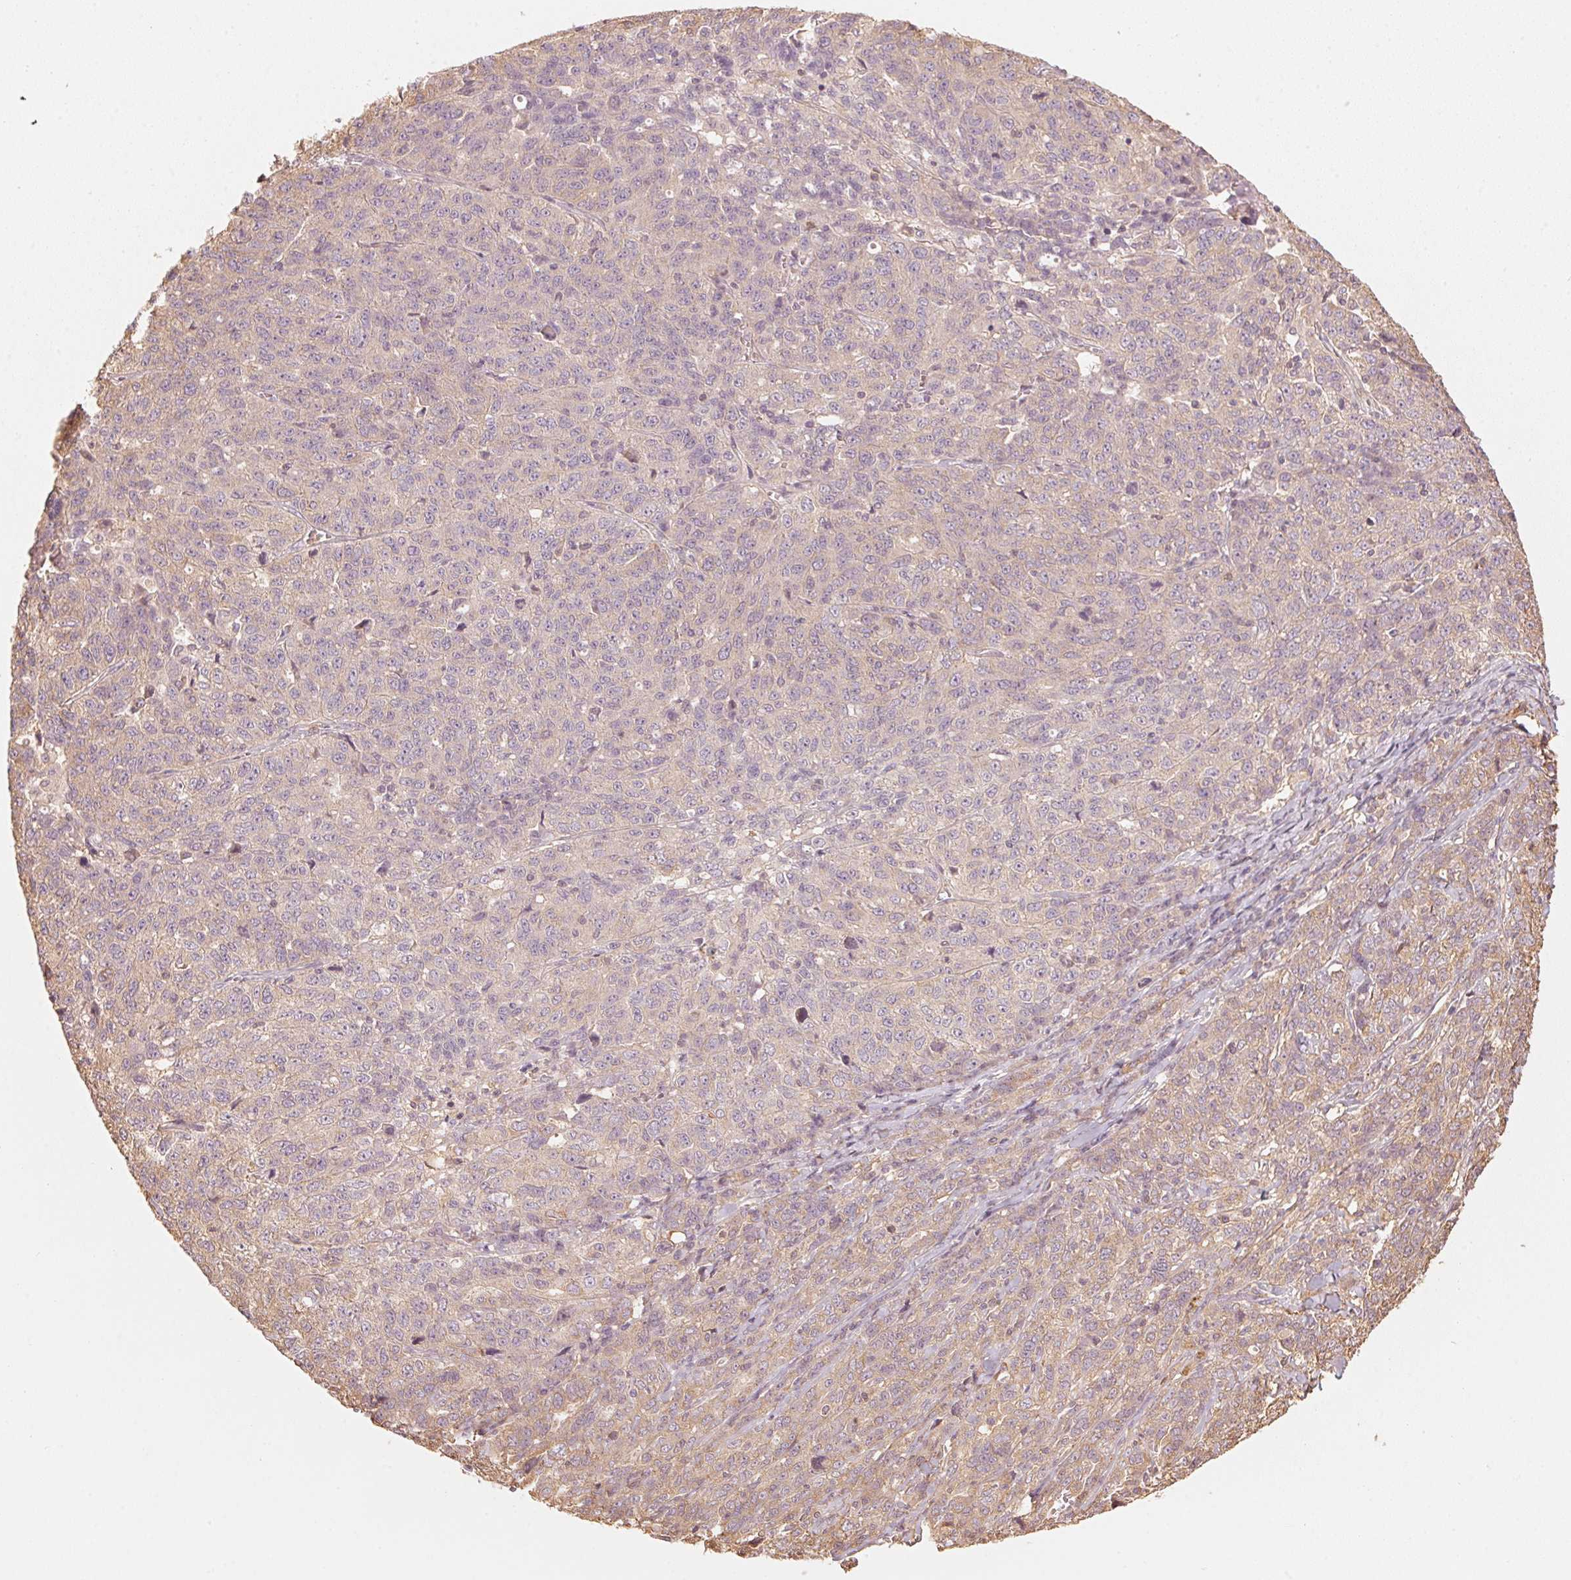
{"staining": {"intensity": "weak", "quantity": "<25%", "location": "cytoplasmic/membranous"}, "tissue": "ovarian cancer", "cell_type": "Tumor cells", "image_type": "cancer", "snomed": [{"axis": "morphology", "description": "Cystadenocarcinoma, serous, NOS"}, {"axis": "topography", "description": "Ovary"}], "caption": "Tumor cells show no significant protein expression in ovarian cancer (serous cystadenocarcinoma).", "gene": "QDPR", "patient": {"sex": "female", "age": 71}}